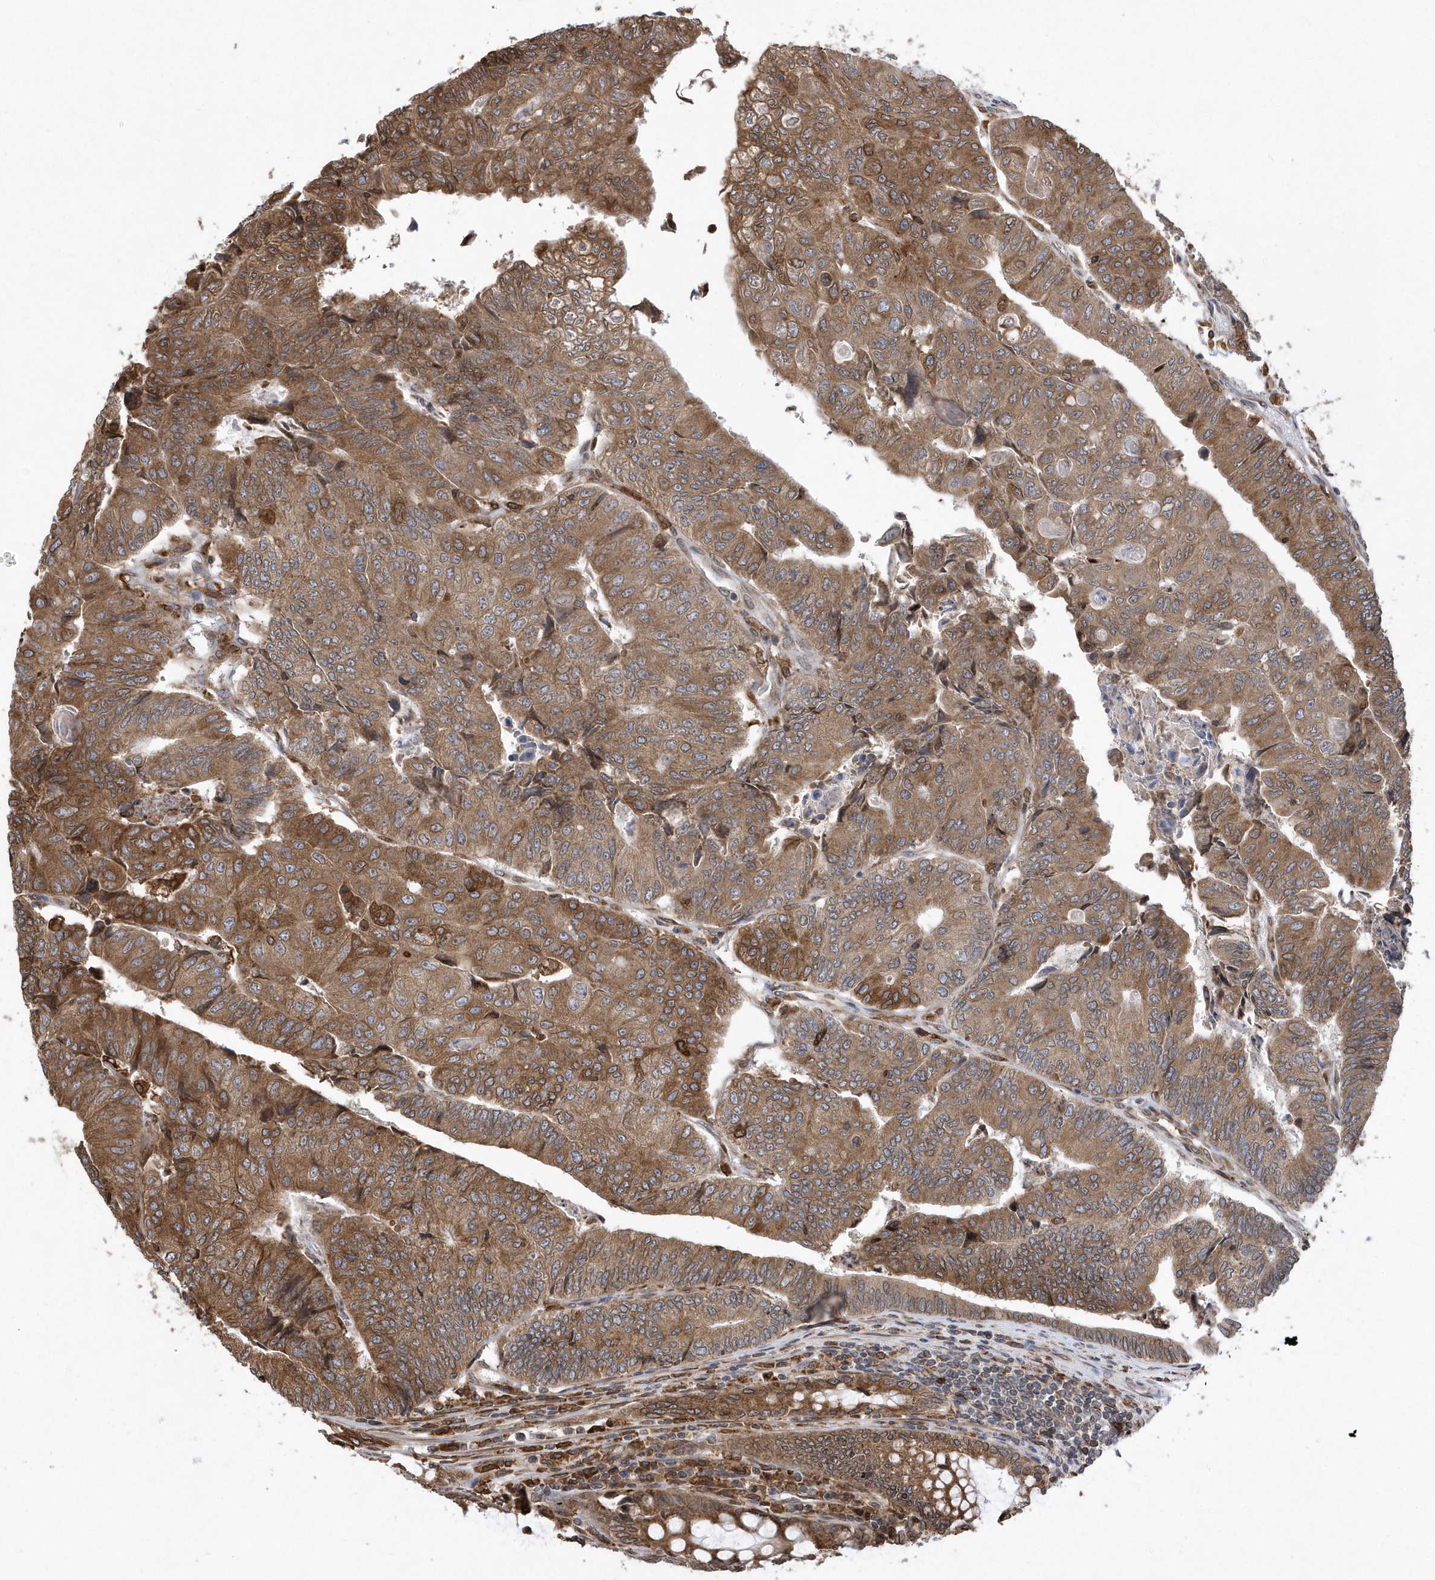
{"staining": {"intensity": "moderate", "quantity": ">75%", "location": "cytoplasmic/membranous"}, "tissue": "colorectal cancer", "cell_type": "Tumor cells", "image_type": "cancer", "snomed": [{"axis": "morphology", "description": "Adenocarcinoma, NOS"}, {"axis": "topography", "description": "Colon"}], "caption": "Immunohistochemistry (IHC) (DAB (3,3'-diaminobenzidine)) staining of colorectal cancer displays moderate cytoplasmic/membranous protein staining in about >75% of tumor cells.", "gene": "VAMP7", "patient": {"sex": "female", "age": 67}}